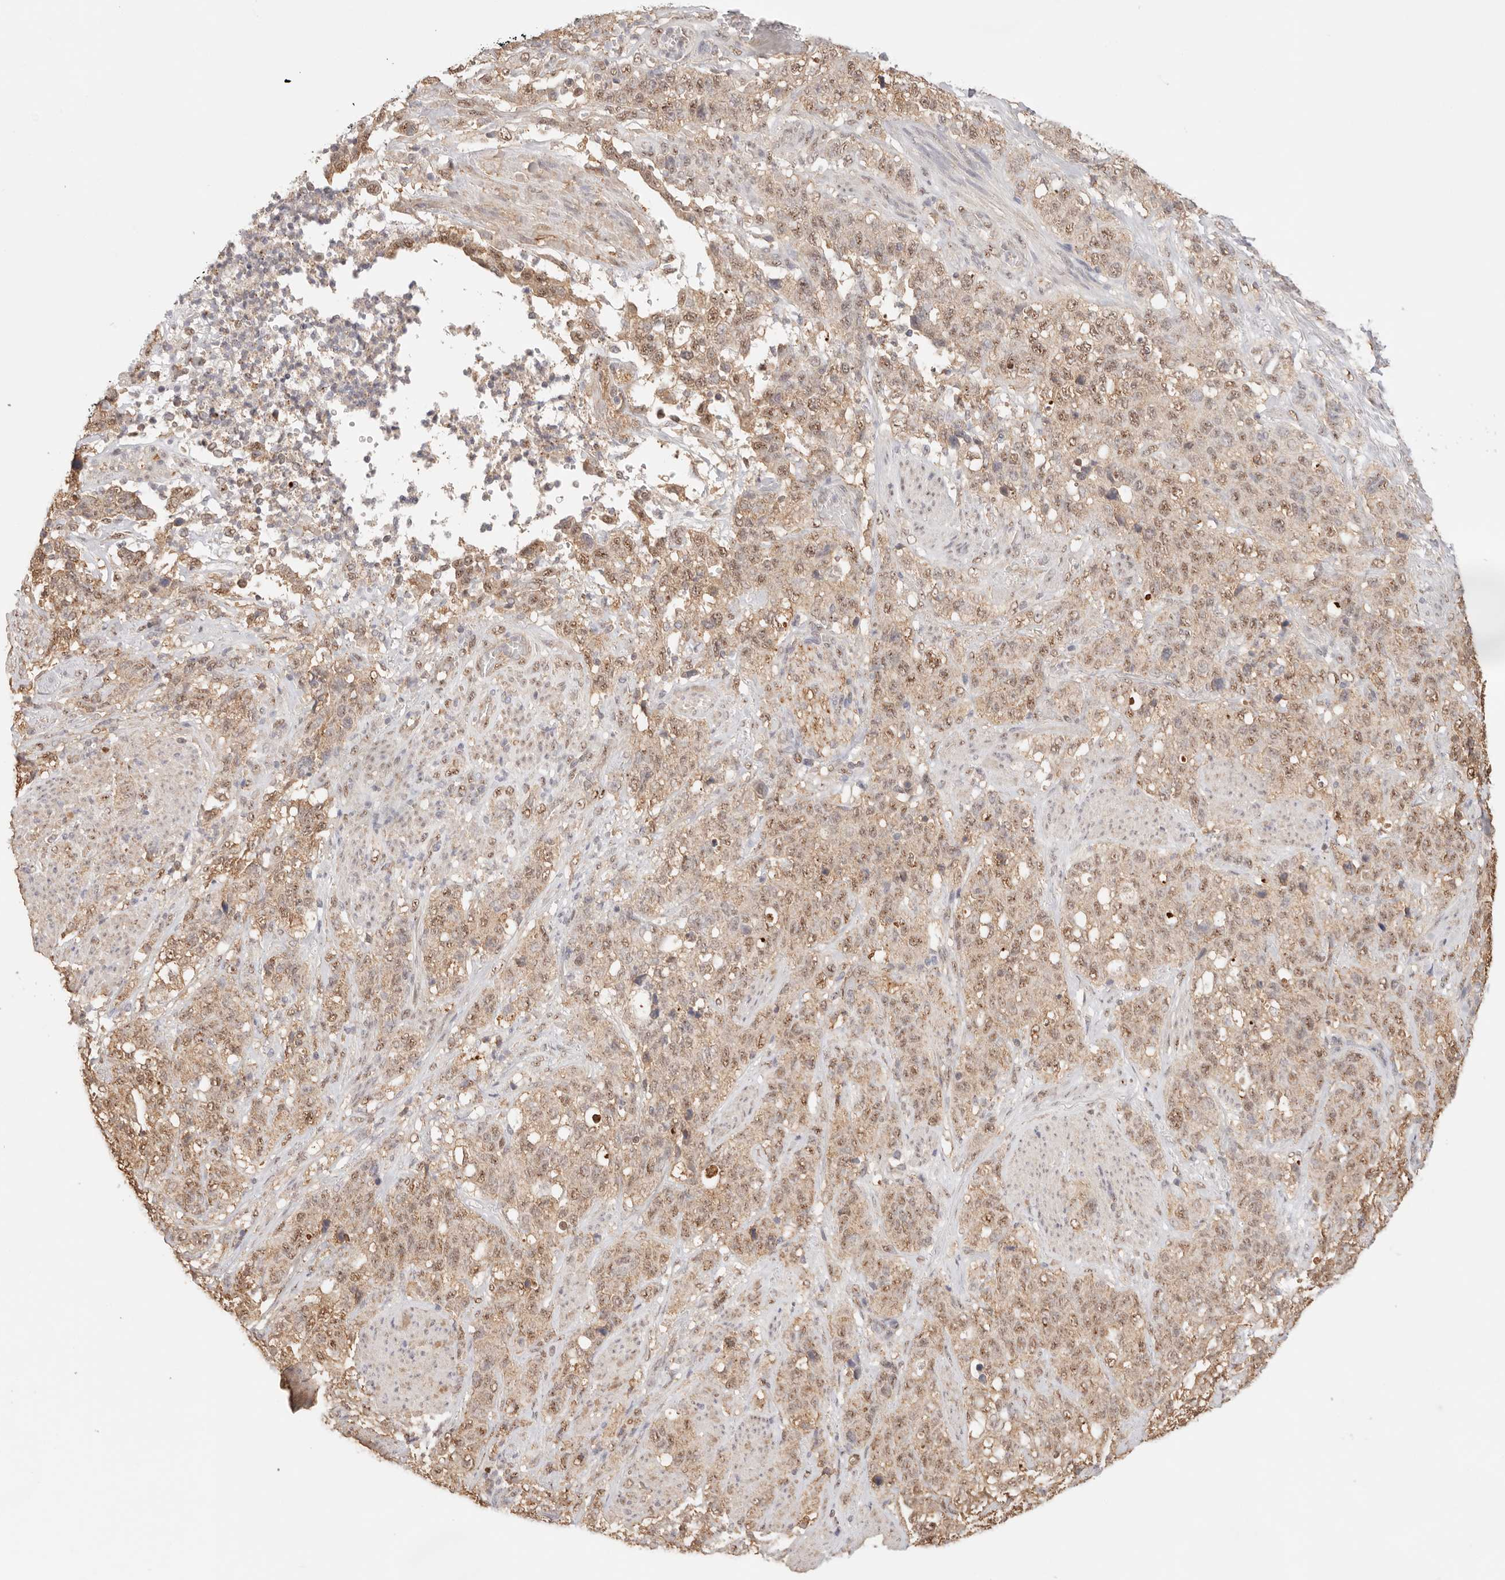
{"staining": {"intensity": "weak", "quantity": ">75%", "location": "cytoplasmic/membranous,nuclear"}, "tissue": "stomach cancer", "cell_type": "Tumor cells", "image_type": "cancer", "snomed": [{"axis": "morphology", "description": "Adenocarcinoma, NOS"}, {"axis": "topography", "description": "Stomach"}], "caption": "A brown stain labels weak cytoplasmic/membranous and nuclear staining of a protein in stomach adenocarcinoma tumor cells.", "gene": "IL1R2", "patient": {"sex": "male", "age": 48}}